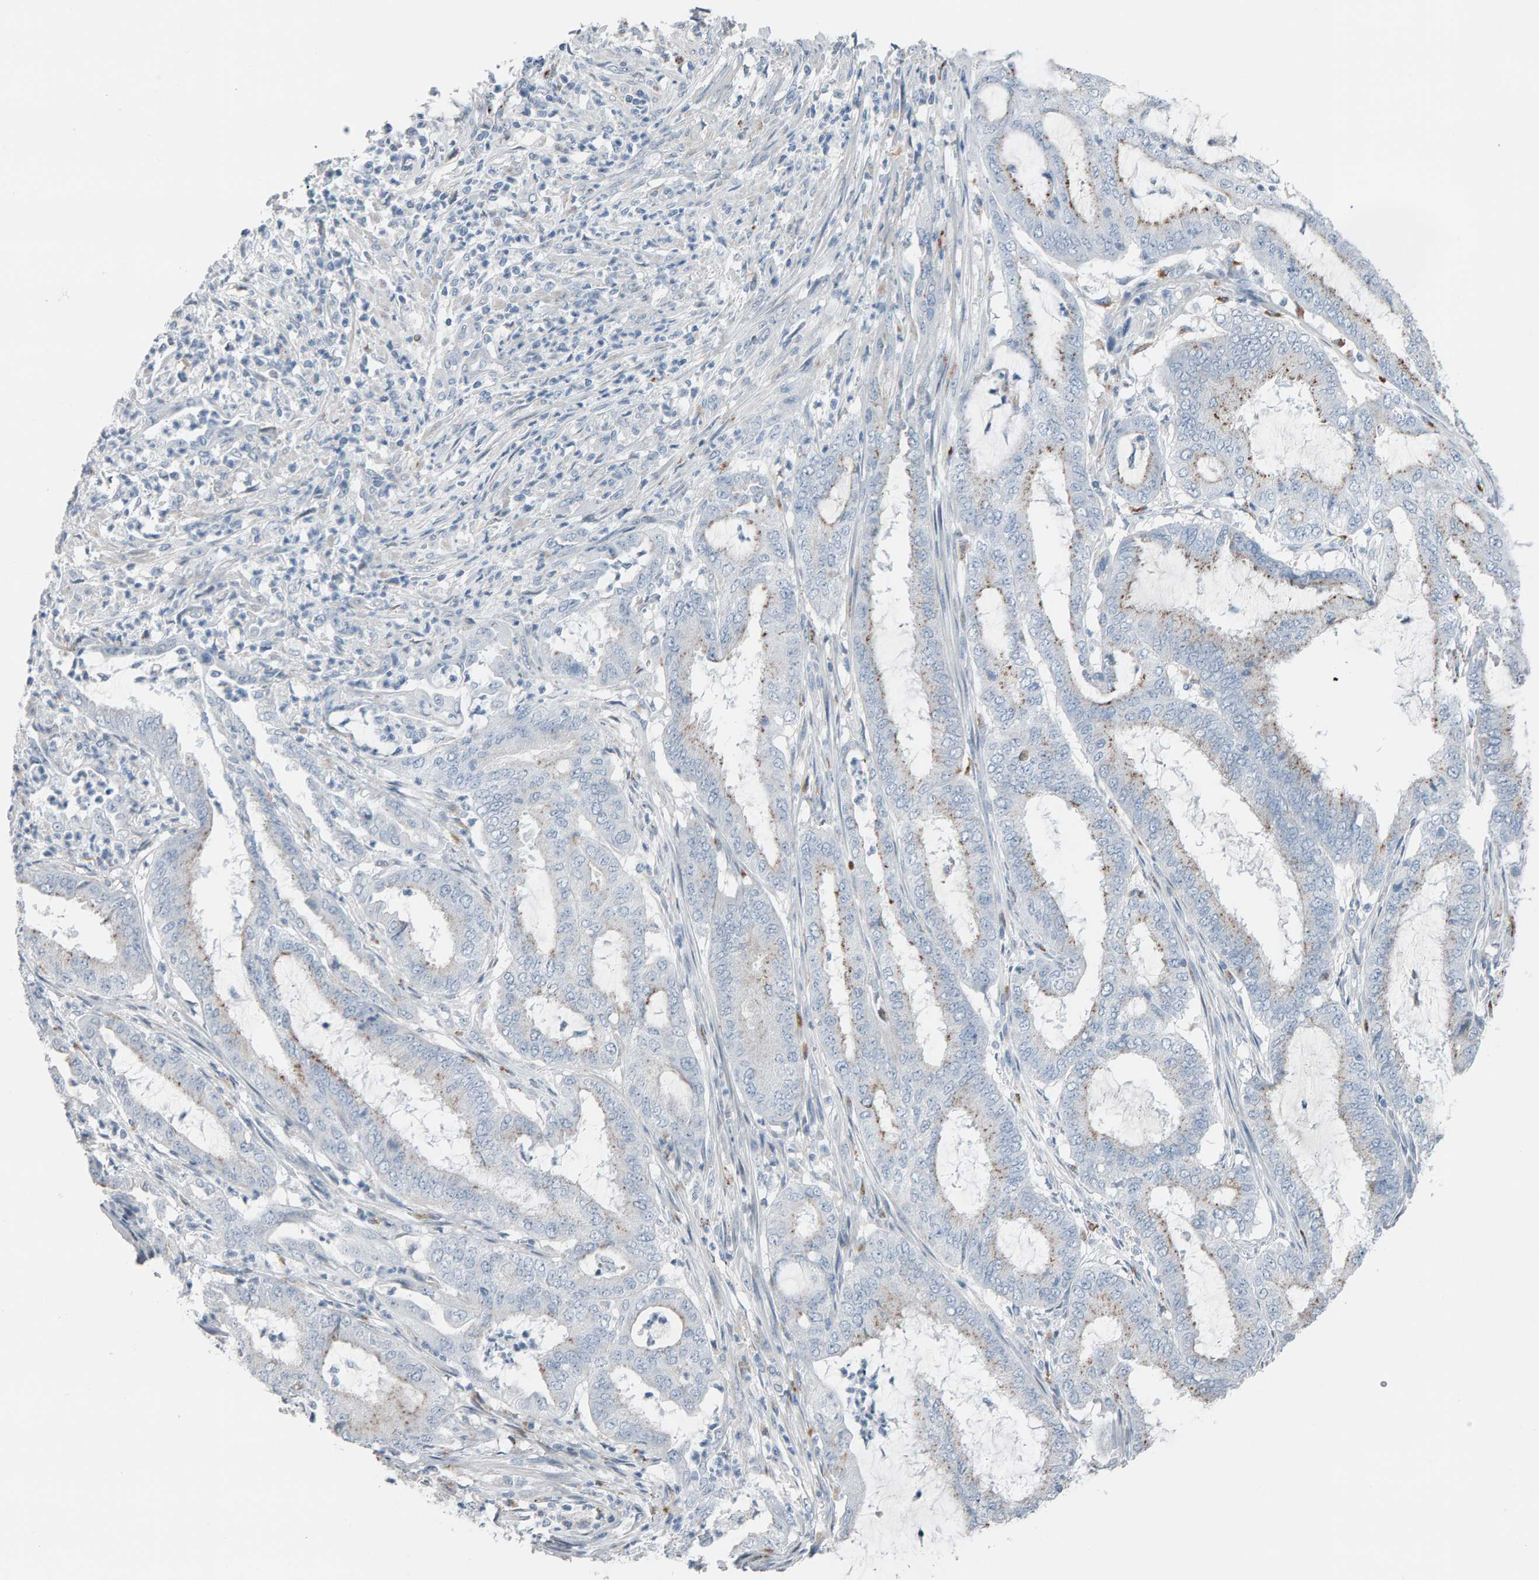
{"staining": {"intensity": "weak", "quantity": "25%-75%", "location": "cytoplasmic/membranous"}, "tissue": "endometrial cancer", "cell_type": "Tumor cells", "image_type": "cancer", "snomed": [{"axis": "morphology", "description": "Adenocarcinoma, NOS"}, {"axis": "topography", "description": "Endometrium"}], "caption": "The image exhibits staining of endometrial cancer (adenocarcinoma), revealing weak cytoplasmic/membranous protein staining (brown color) within tumor cells.", "gene": "IPPK", "patient": {"sex": "female", "age": 51}}